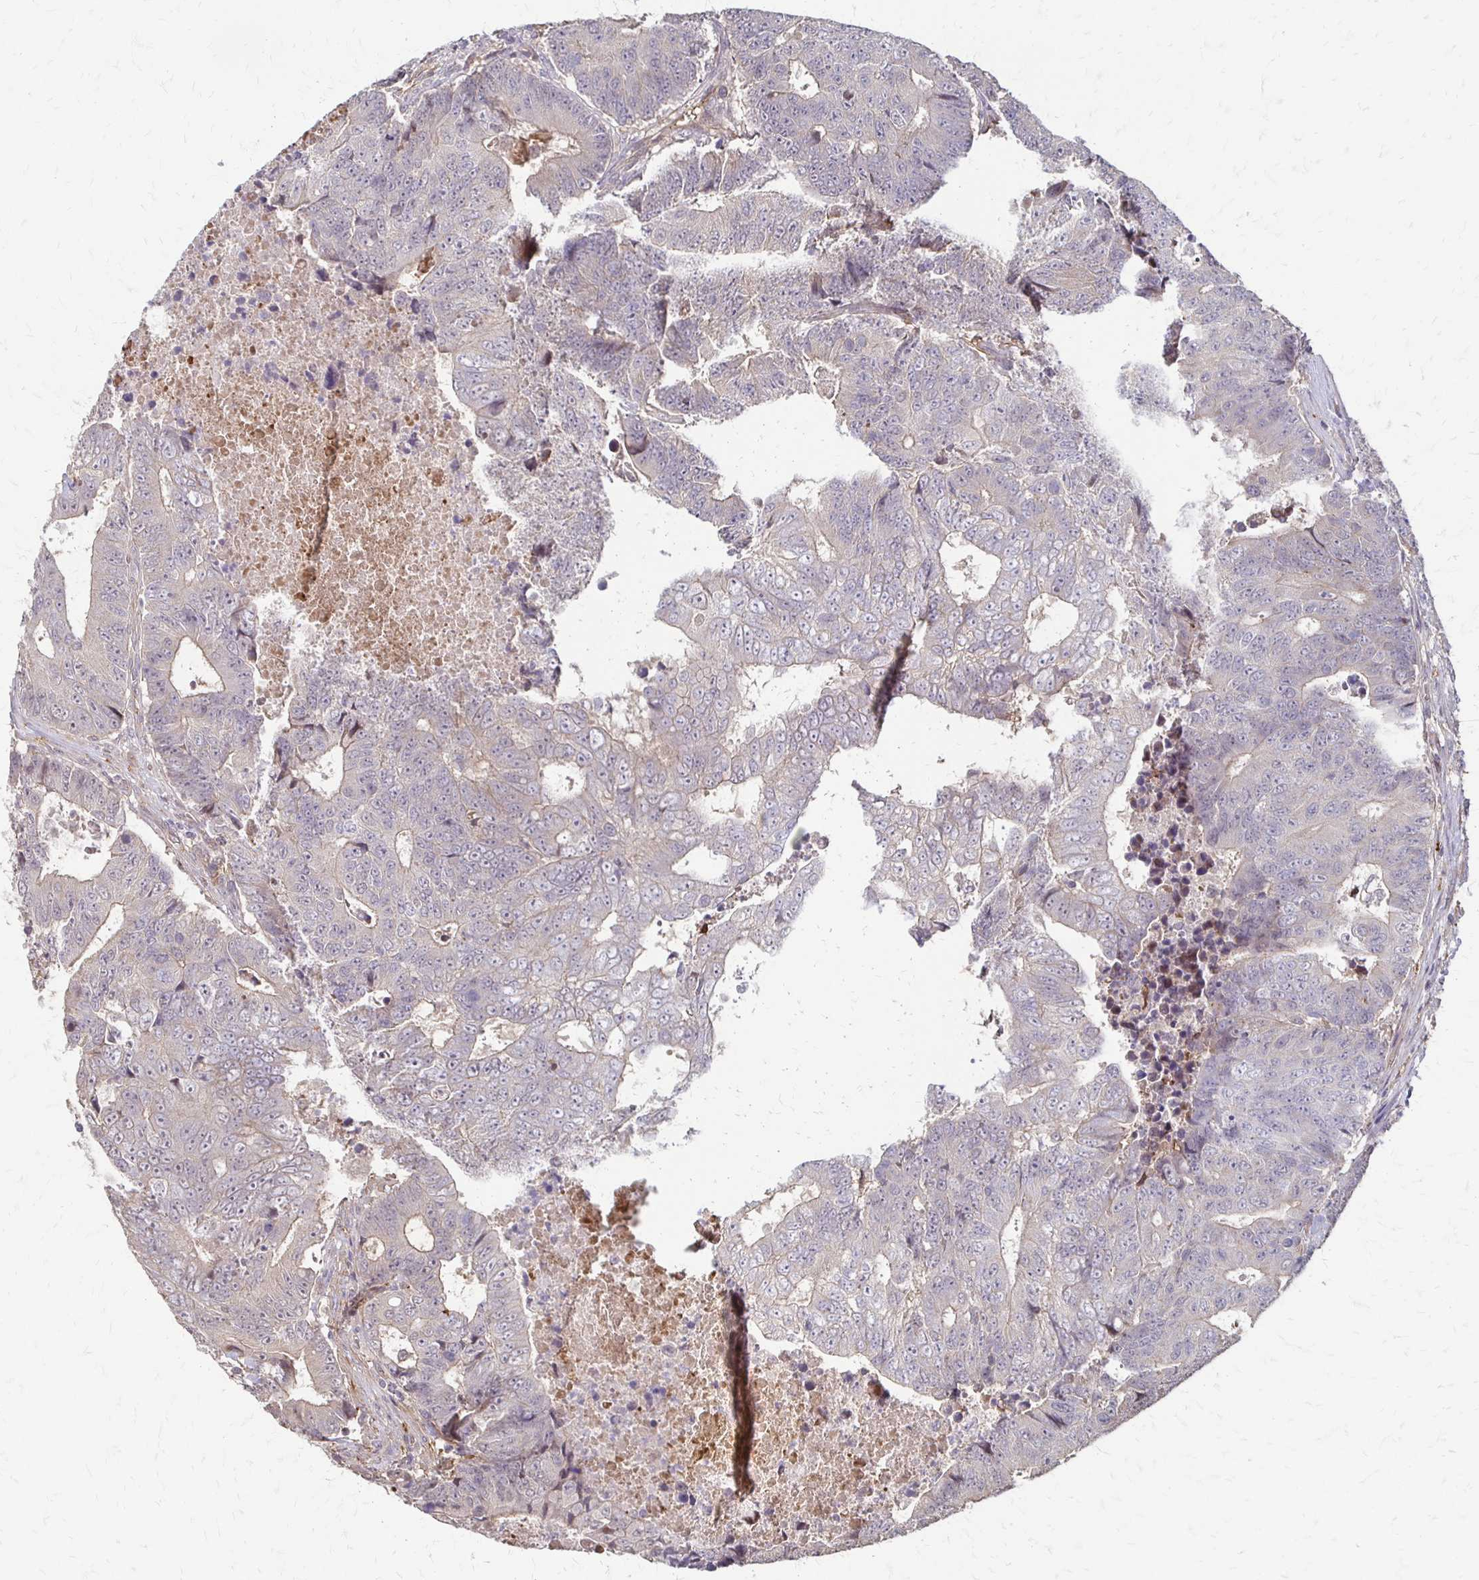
{"staining": {"intensity": "negative", "quantity": "none", "location": "none"}, "tissue": "colorectal cancer", "cell_type": "Tumor cells", "image_type": "cancer", "snomed": [{"axis": "morphology", "description": "Adenocarcinoma, NOS"}, {"axis": "topography", "description": "Colon"}], "caption": "Colorectal cancer (adenocarcinoma) was stained to show a protein in brown. There is no significant expression in tumor cells. The staining is performed using DAB brown chromogen with nuclei counter-stained in using hematoxylin.", "gene": "CFL2", "patient": {"sex": "female", "age": 48}}